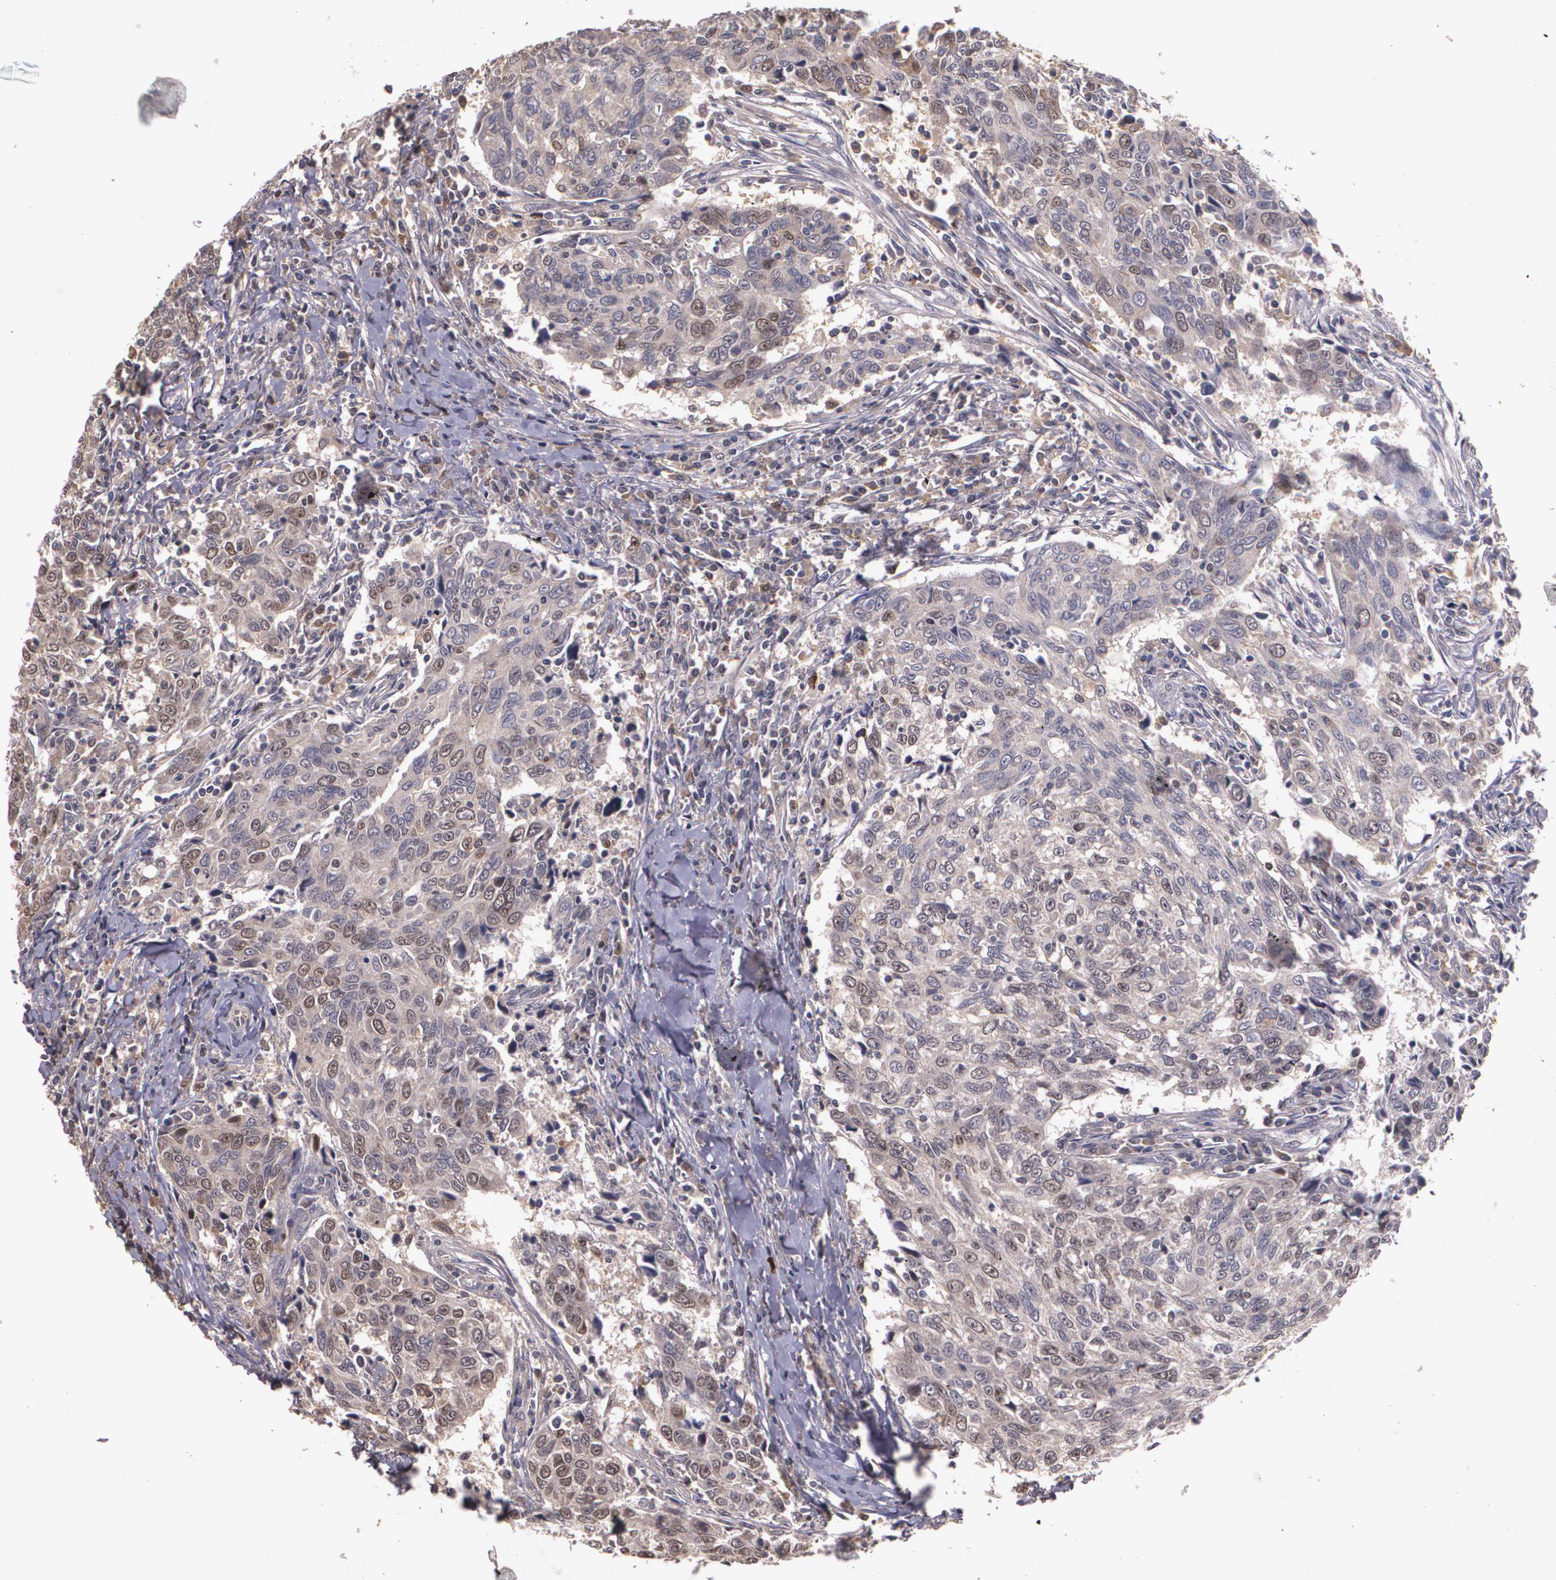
{"staining": {"intensity": "moderate", "quantity": "25%-75%", "location": "cytoplasmic/membranous,nuclear"}, "tissue": "breast cancer", "cell_type": "Tumor cells", "image_type": "cancer", "snomed": [{"axis": "morphology", "description": "Duct carcinoma"}, {"axis": "topography", "description": "Breast"}], "caption": "Immunohistochemistry (IHC) histopathology image of neoplastic tissue: breast cancer (invasive ductal carcinoma) stained using immunohistochemistry (IHC) exhibits medium levels of moderate protein expression localized specifically in the cytoplasmic/membranous and nuclear of tumor cells, appearing as a cytoplasmic/membranous and nuclear brown color.", "gene": "BRCA1", "patient": {"sex": "female", "age": 50}}